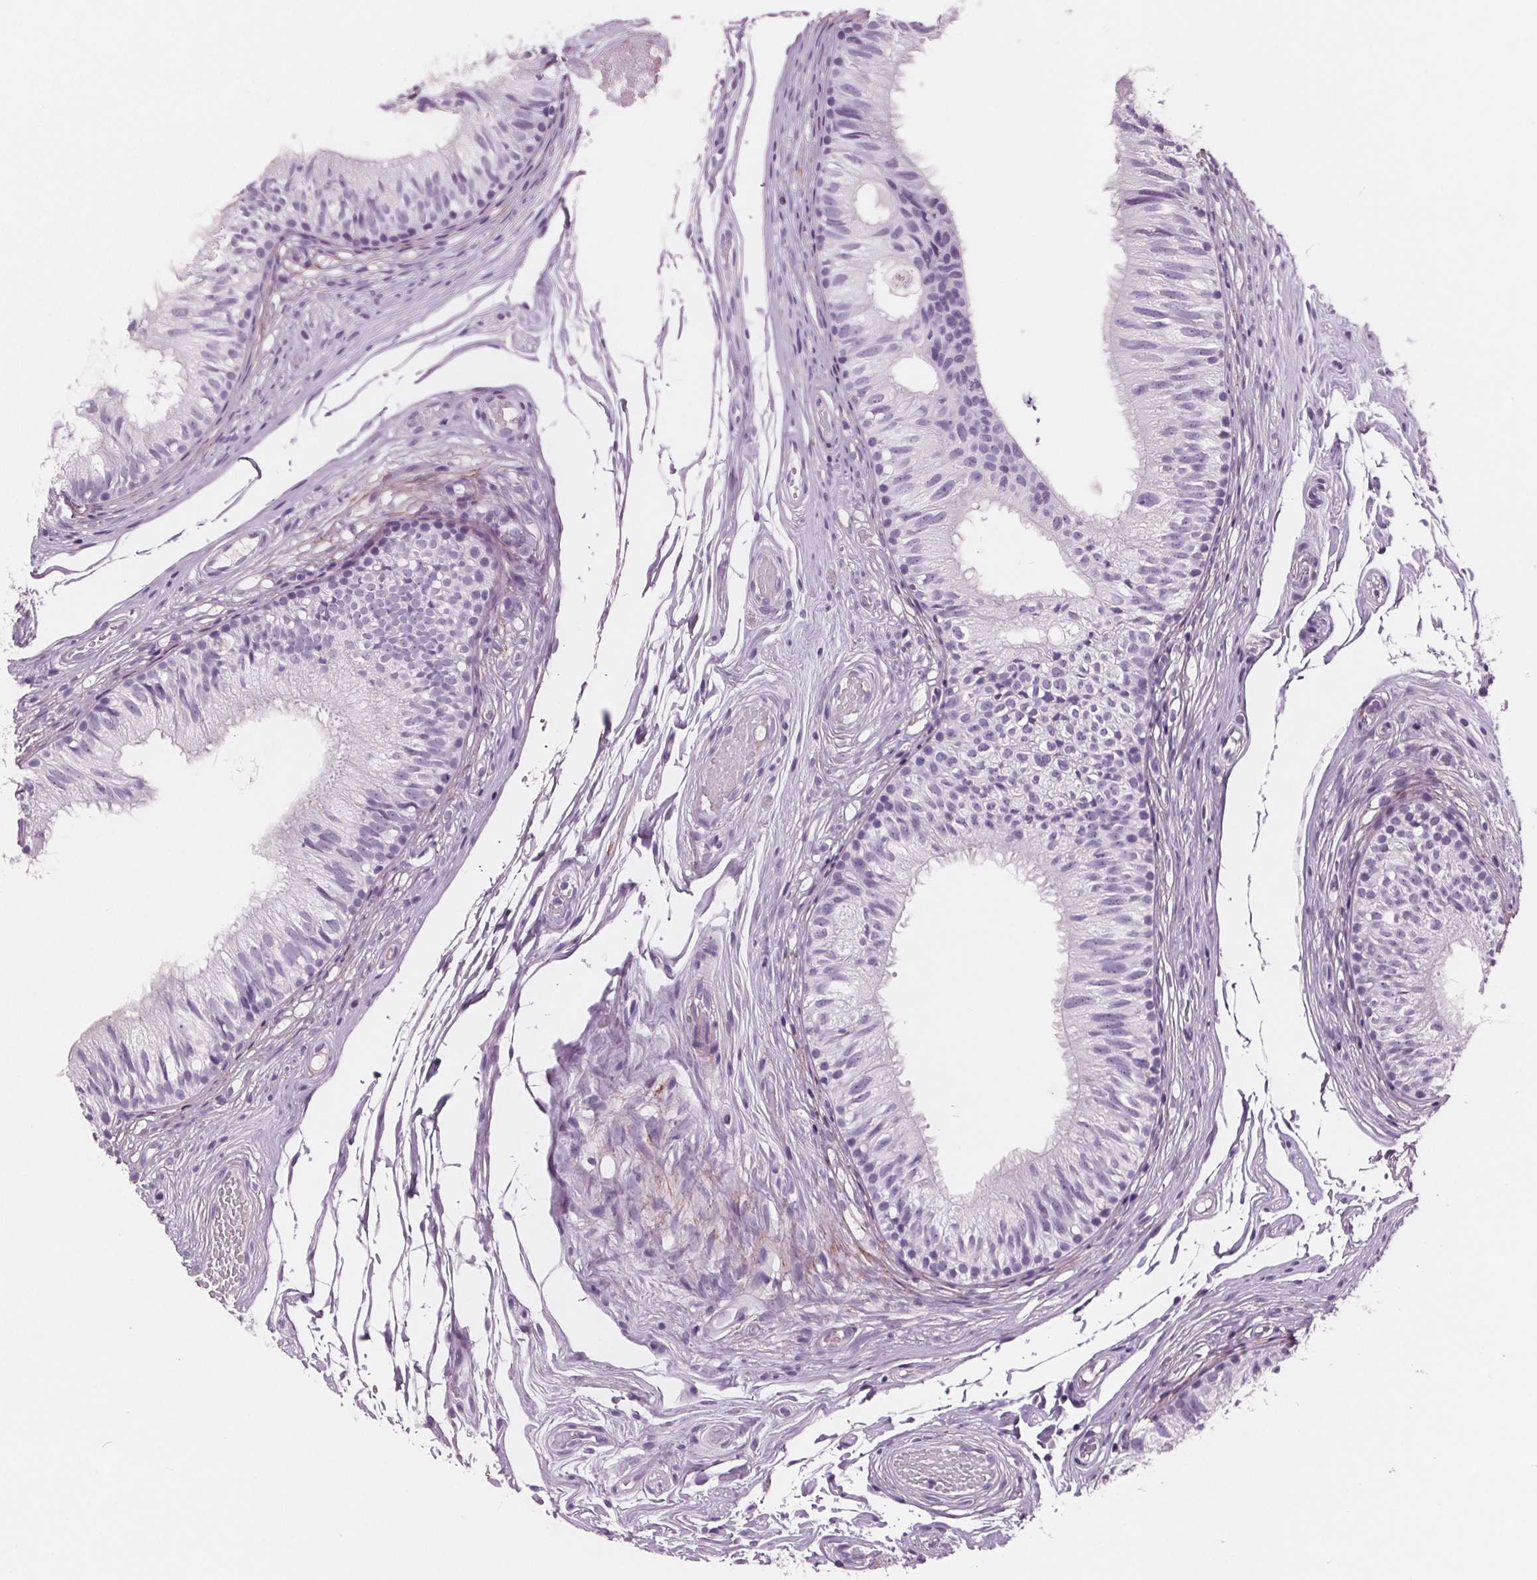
{"staining": {"intensity": "negative", "quantity": "none", "location": "none"}, "tissue": "epididymis", "cell_type": "Glandular cells", "image_type": "normal", "snomed": [{"axis": "morphology", "description": "Normal tissue, NOS"}, {"axis": "topography", "description": "Epididymis"}], "caption": "DAB (3,3'-diaminobenzidine) immunohistochemical staining of benign epididymis exhibits no significant expression in glandular cells.", "gene": "AMBP", "patient": {"sex": "male", "age": 29}}